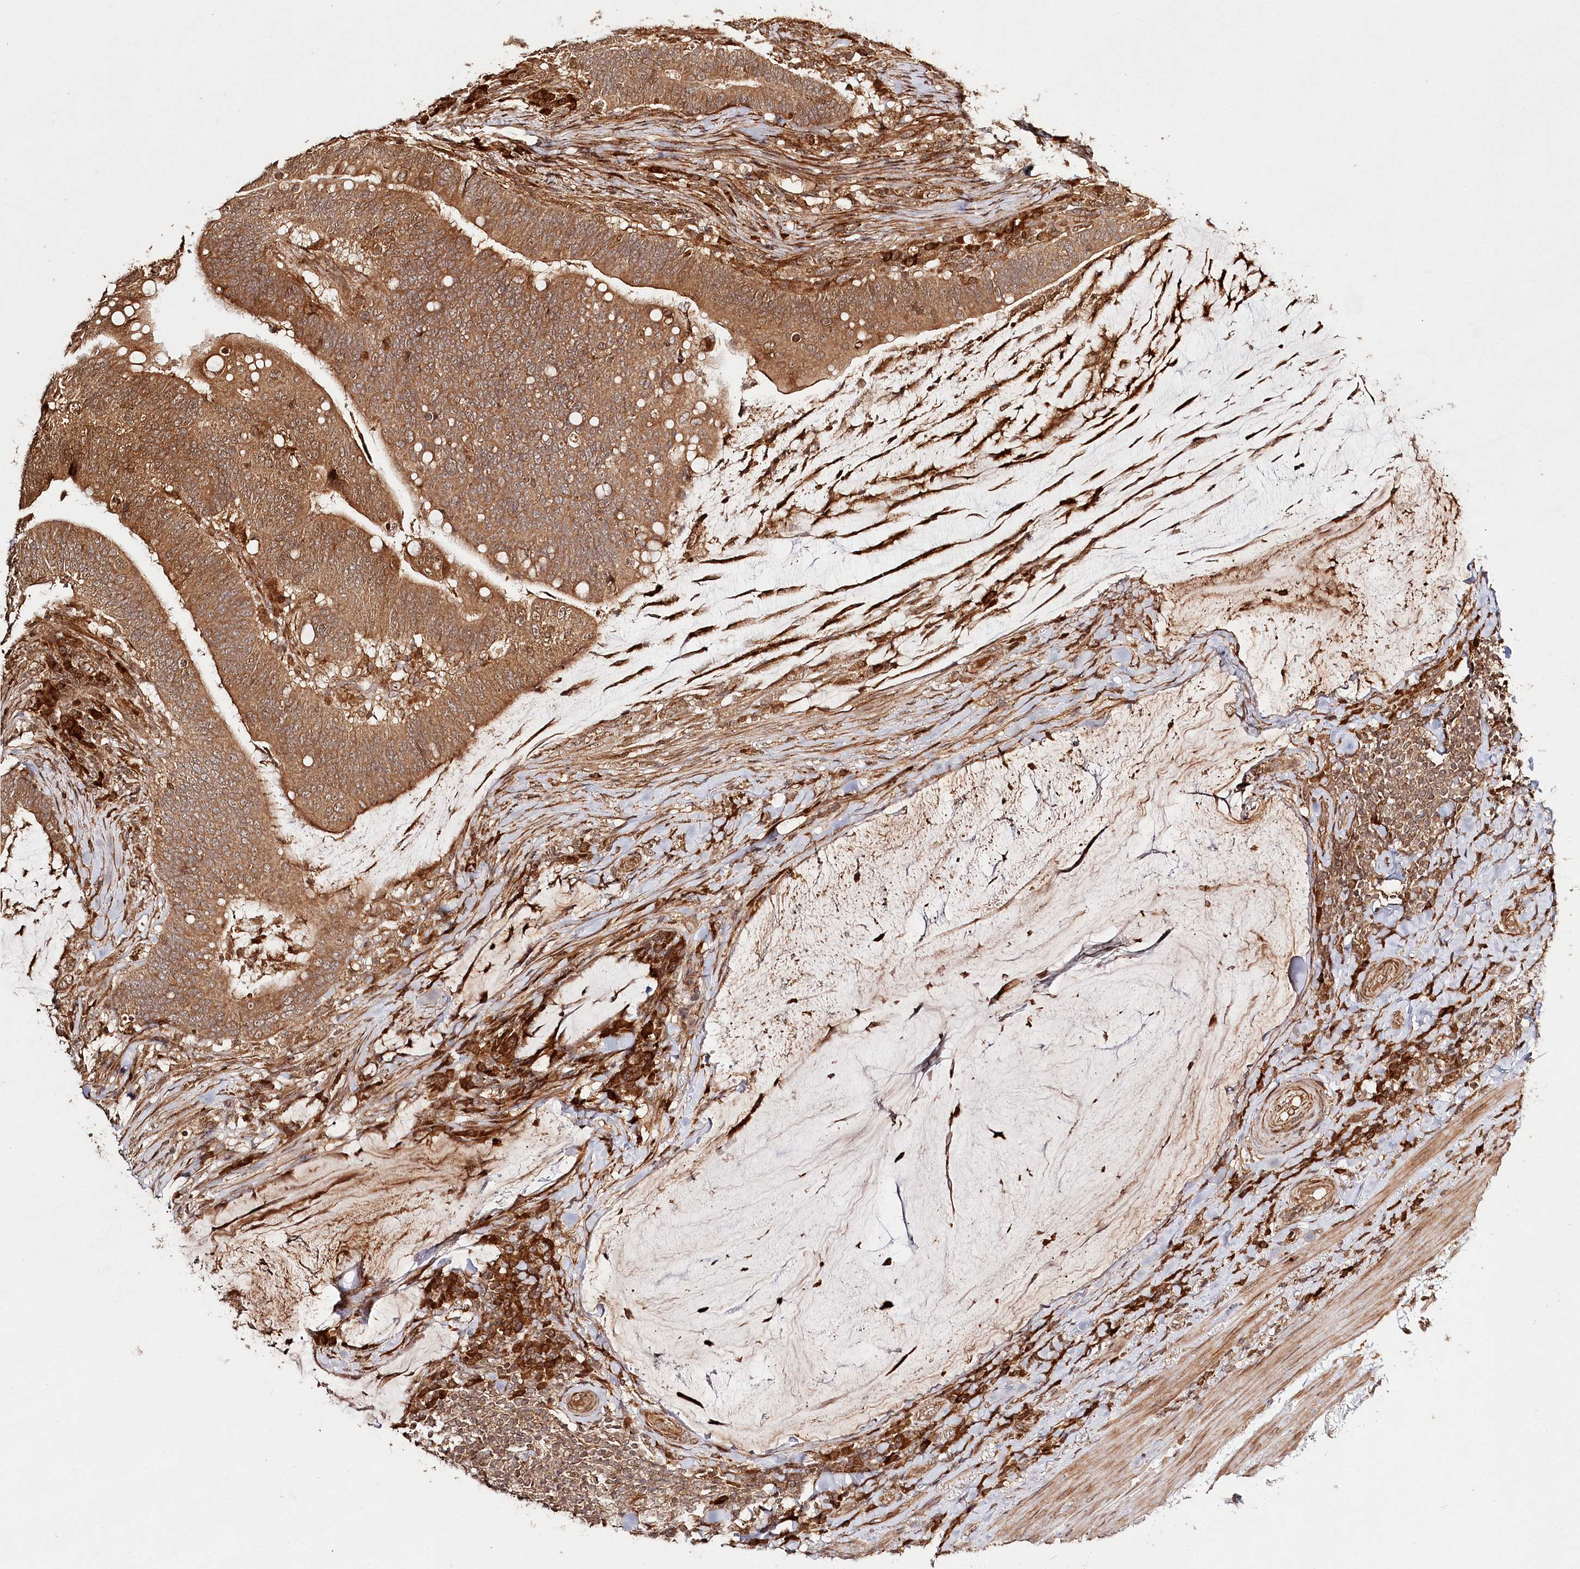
{"staining": {"intensity": "moderate", "quantity": ">75%", "location": "cytoplasmic/membranous,nuclear"}, "tissue": "colorectal cancer", "cell_type": "Tumor cells", "image_type": "cancer", "snomed": [{"axis": "morphology", "description": "Normal tissue, NOS"}, {"axis": "morphology", "description": "Adenocarcinoma, NOS"}, {"axis": "topography", "description": "Colon"}], "caption": "A high-resolution micrograph shows immunohistochemistry staining of colorectal adenocarcinoma, which reveals moderate cytoplasmic/membranous and nuclear staining in about >75% of tumor cells.", "gene": "ULK2", "patient": {"sex": "female", "age": 66}}